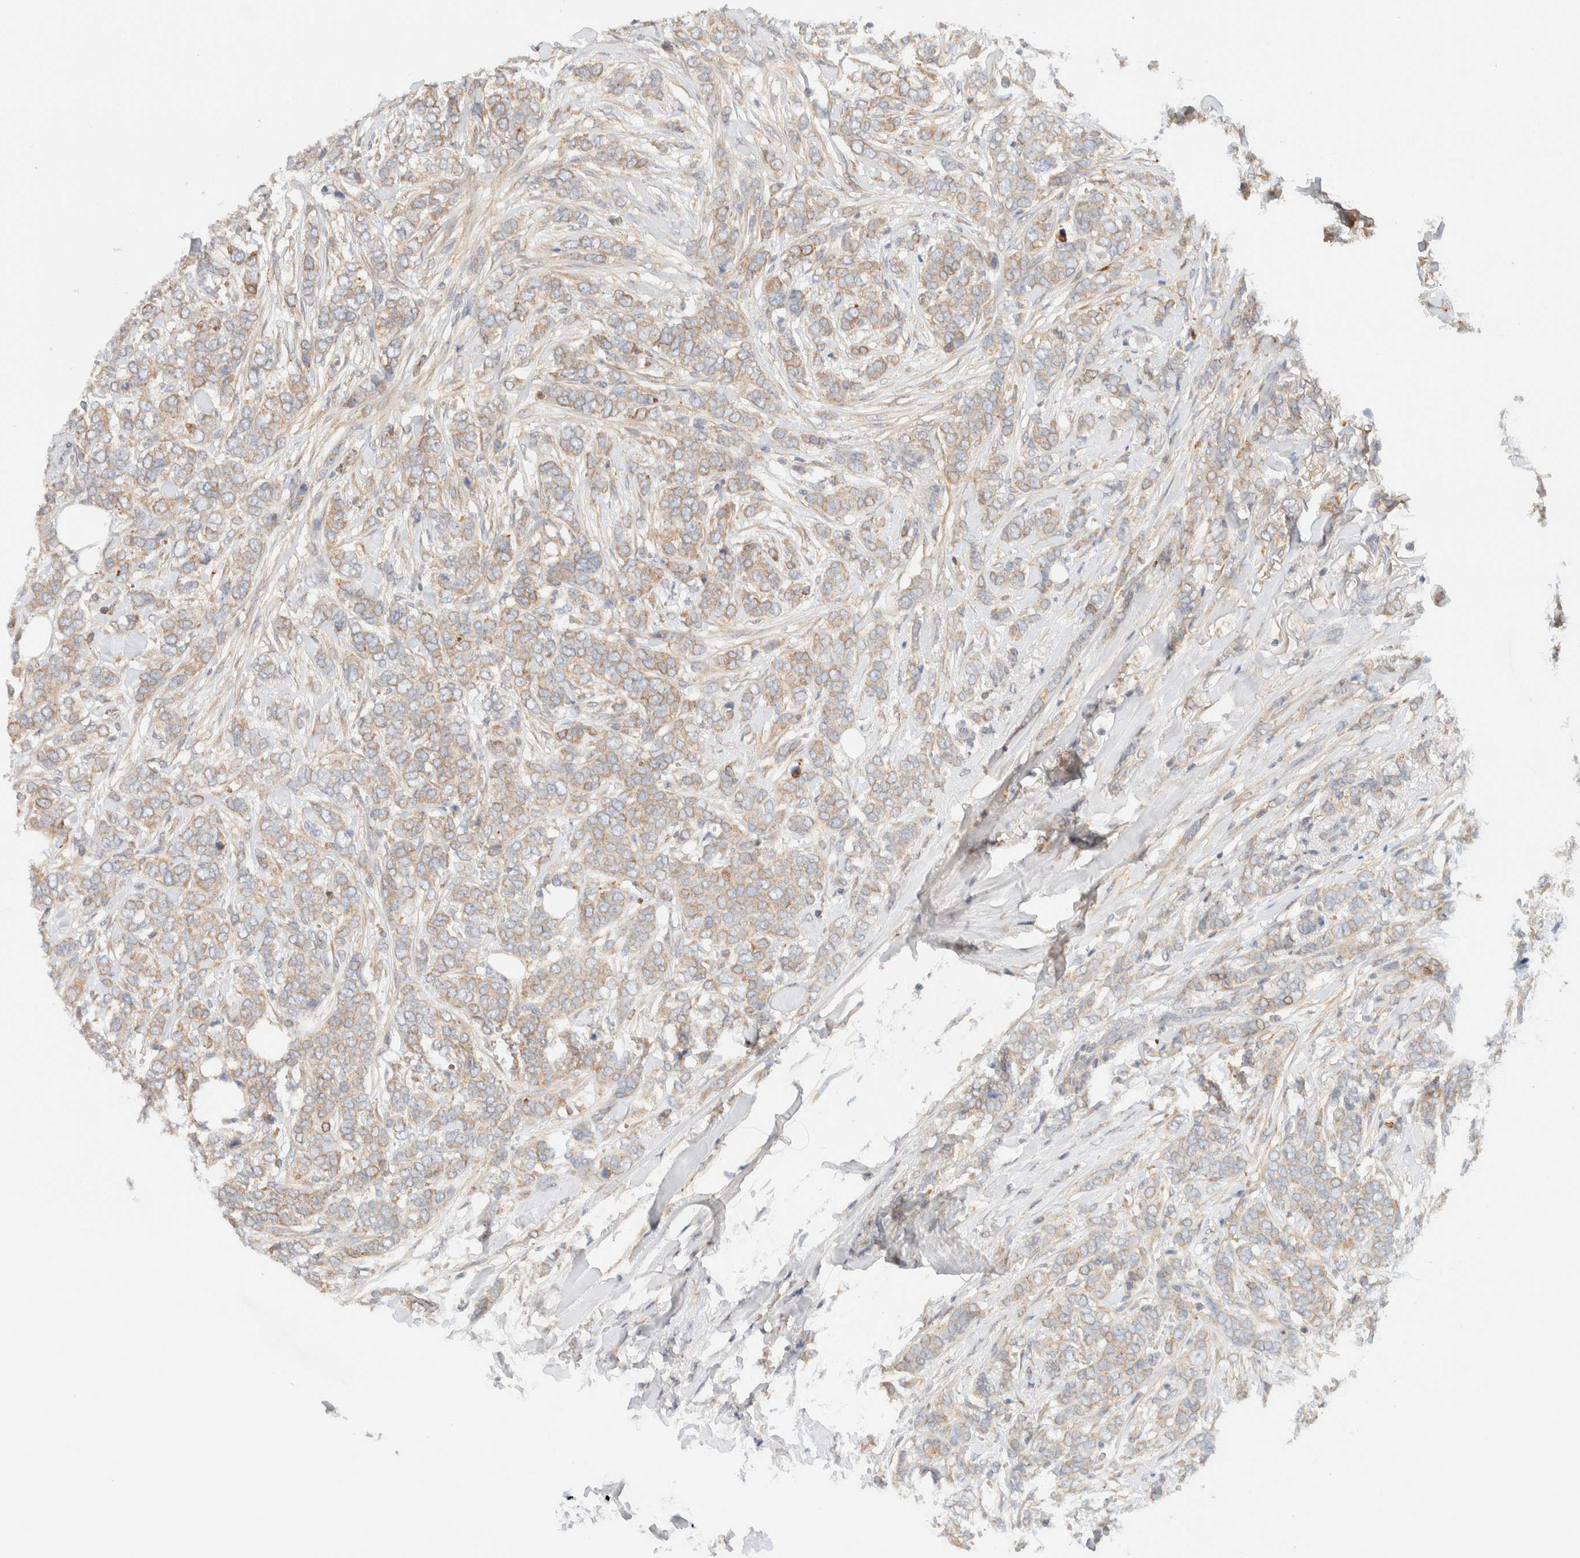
{"staining": {"intensity": "weak", "quantity": ">75%", "location": "cytoplasmic/membranous"}, "tissue": "breast cancer", "cell_type": "Tumor cells", "image_type": "cancer", "snomed": [{"axis": "morphology", "description": "Lobular carcinoma"}, {"axis": "topography", "description": "Skin"}, {"axis": "topography", "description": "Breast"}], "caption": "A brown stain shows weak cytoplasmic/membranous expression of a protein in breast cancer (lobular carcinoma) tumor cells.", "gene": "NT5C", "patient": {"sex": "female", "age": 46}}